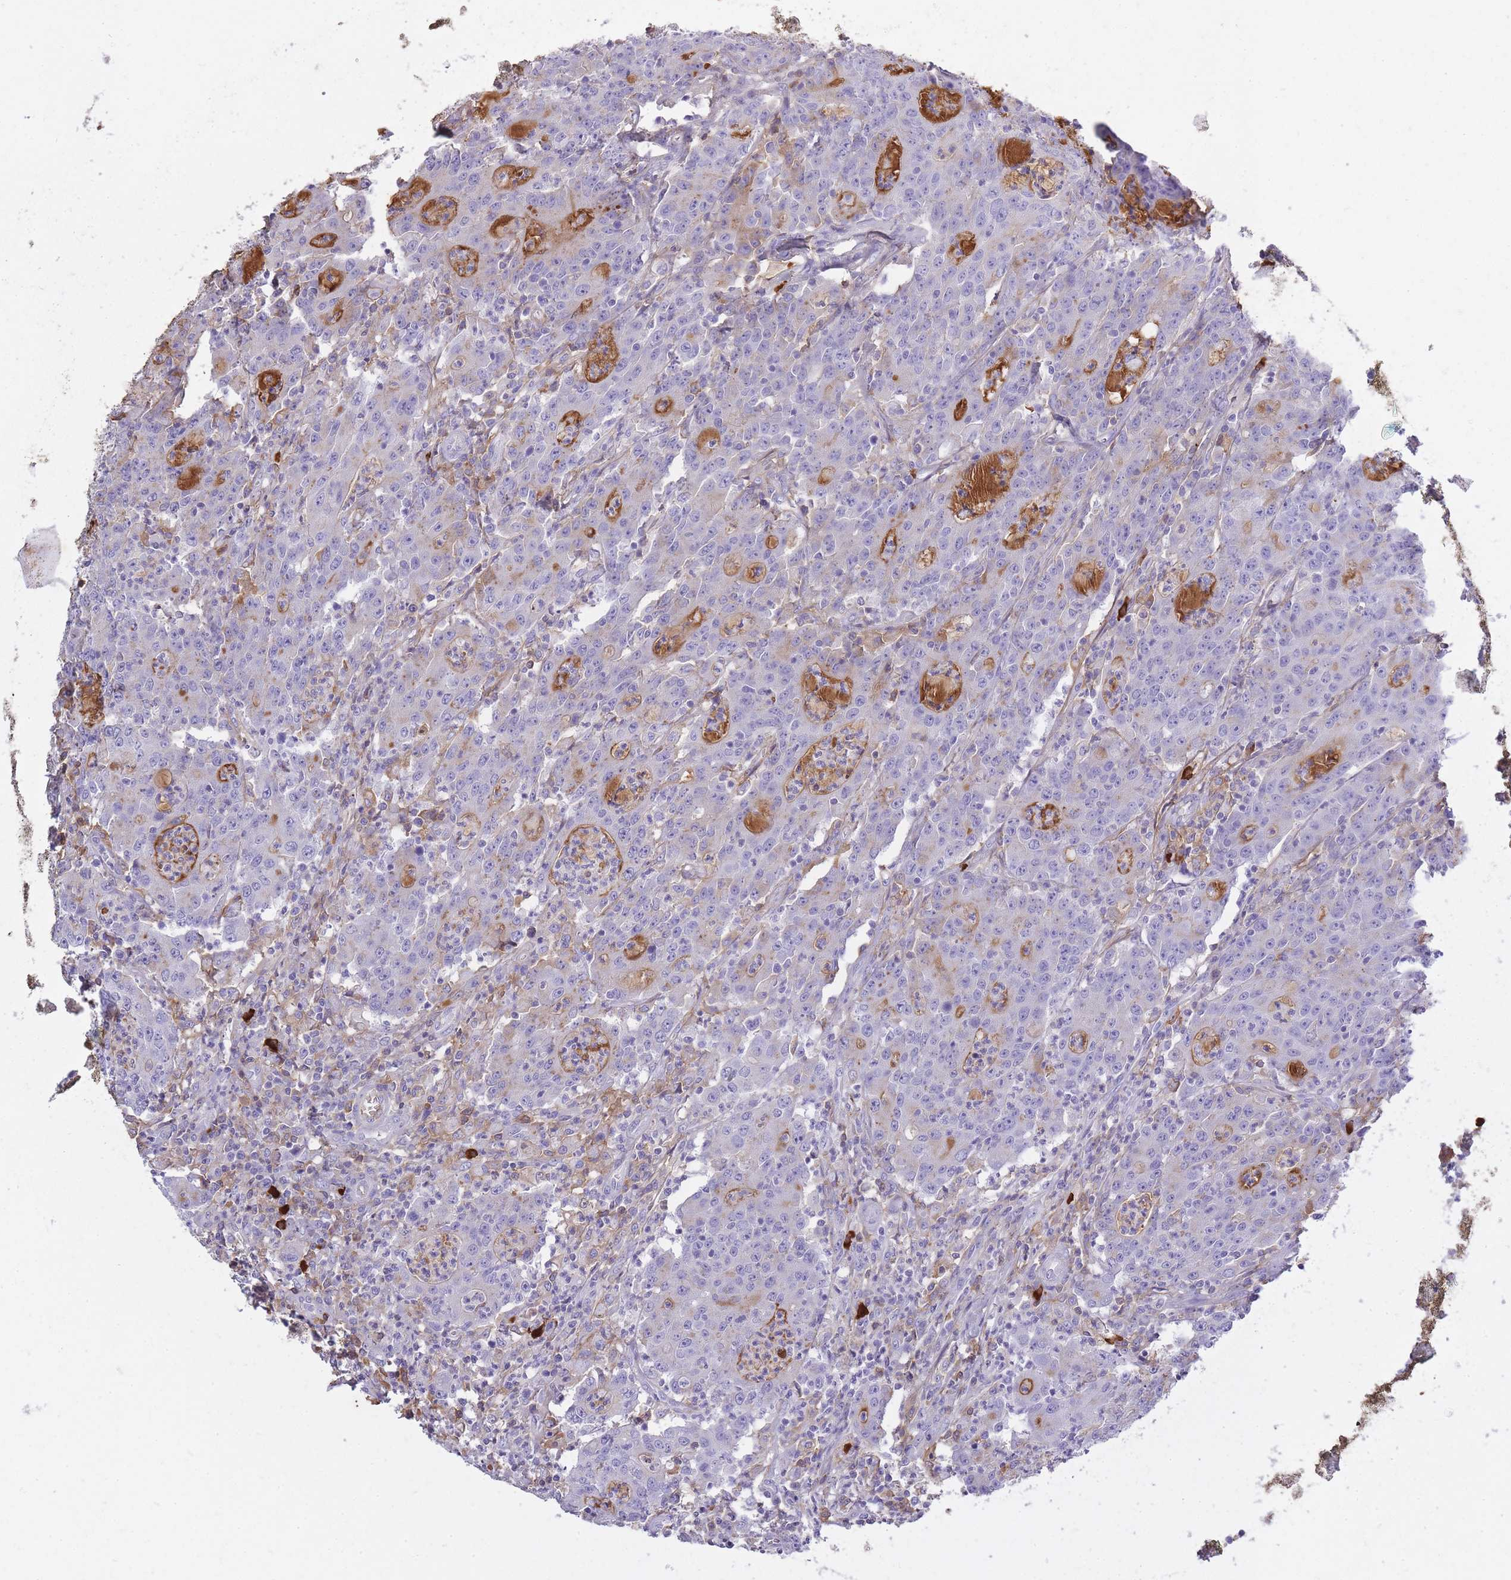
{"staining": {"intensity": "weak", "quantity": "<25%", "location": "cytoplasmic/membranous"}, "tissue": "colorectal cancer", "cell_type": "Tumor cells", "image_type": "cancer", "snomed": [{"axis": "morphology", "description": "Adenocarcinoma, NOS"}, {"axis": "topography", "description": "Colon"}], "caption": "This is an immunohistochemistry (IHC) photomicrograph of colorectal cancer. There is no positivity in tumor cells.", "gene": "IGKV1D-42", "patient": {"sex": "male", "age": 83}}